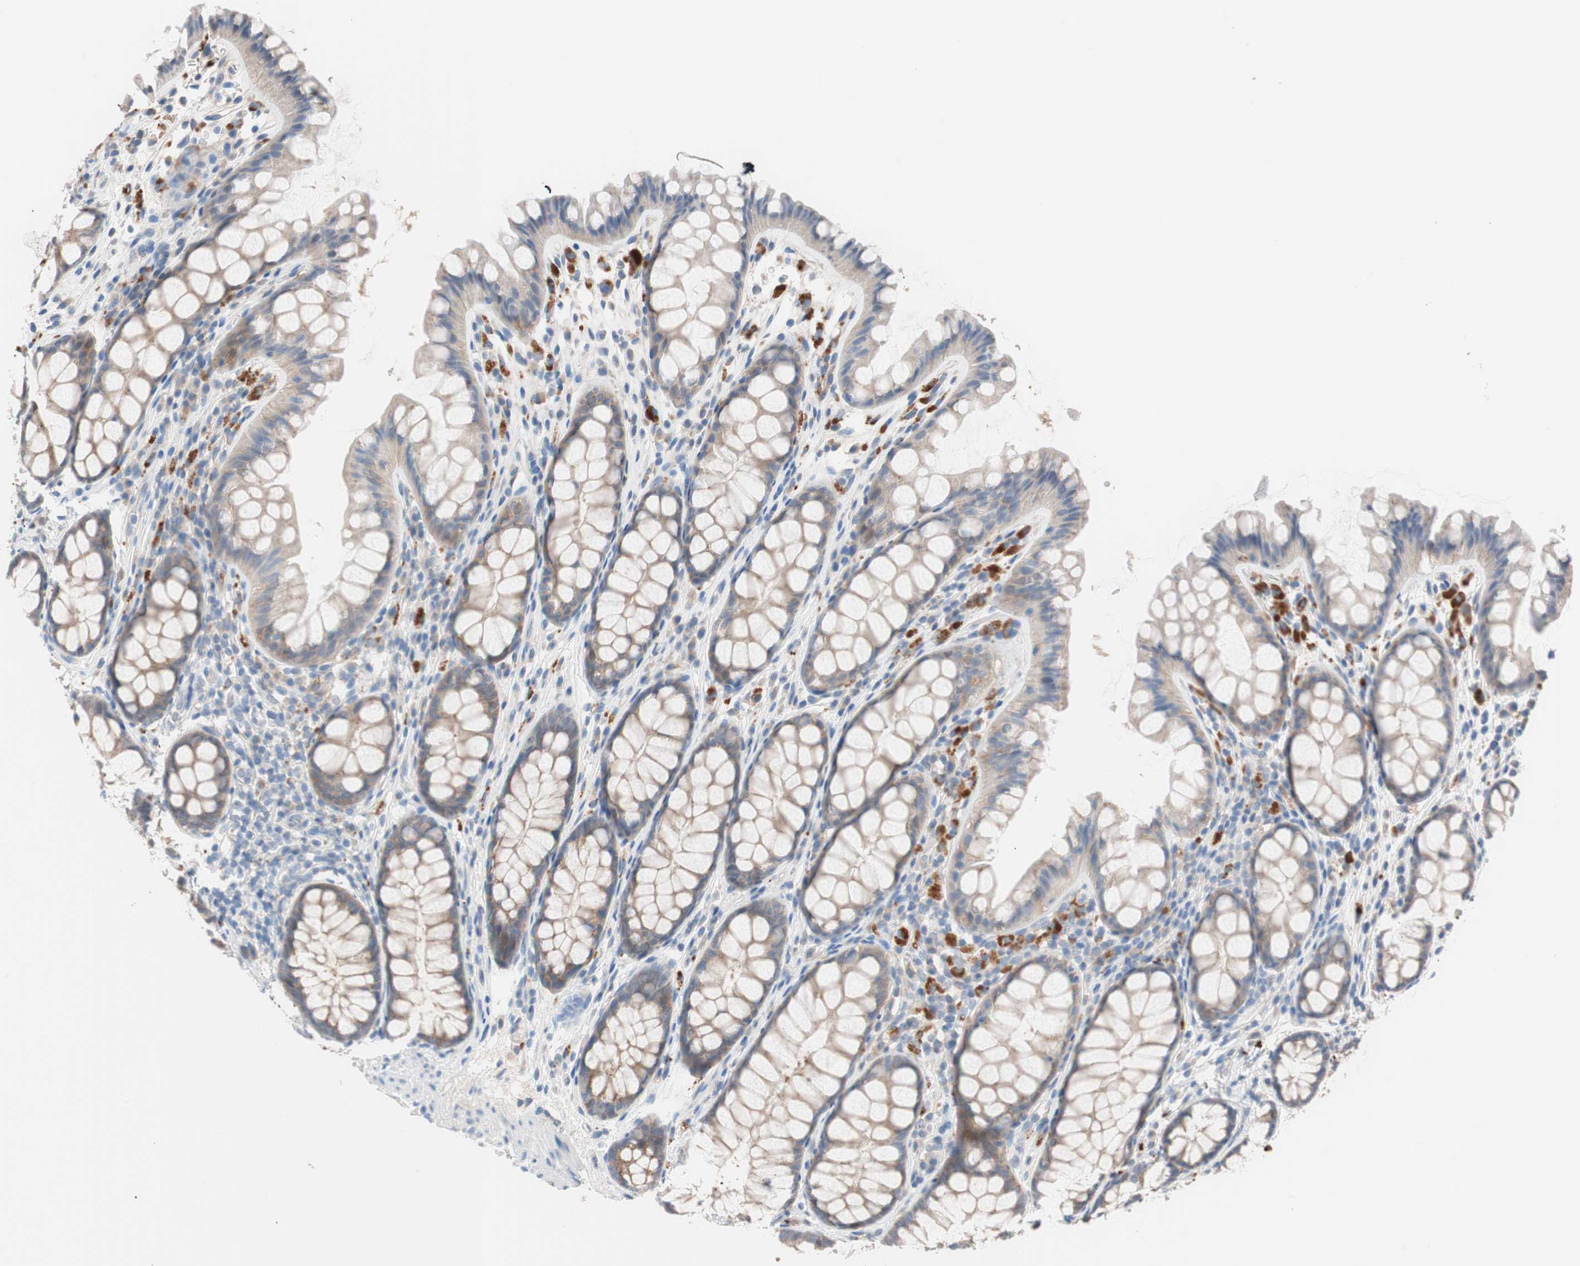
{"staining": {"intensity": "negative", "quantity": "none", "location": "none"}, "tissue": "colon", "cell_type": "Endothelial cells", "image_type": "normal", "snomed": [{"axis": "morphology", "description": "Normal tissue, NOS"}, {"axis": "topography", "description": "Colon"}], "caption": "Histopathology image shows no significant protein staining in endothelial cells of unremarkable colon. (DAB (3,3'-diaminobenzidine) IHC with hematoxylin counter stain).", "gene": "CLEC4D", "patient": {"sex": "female", "age": 55}}